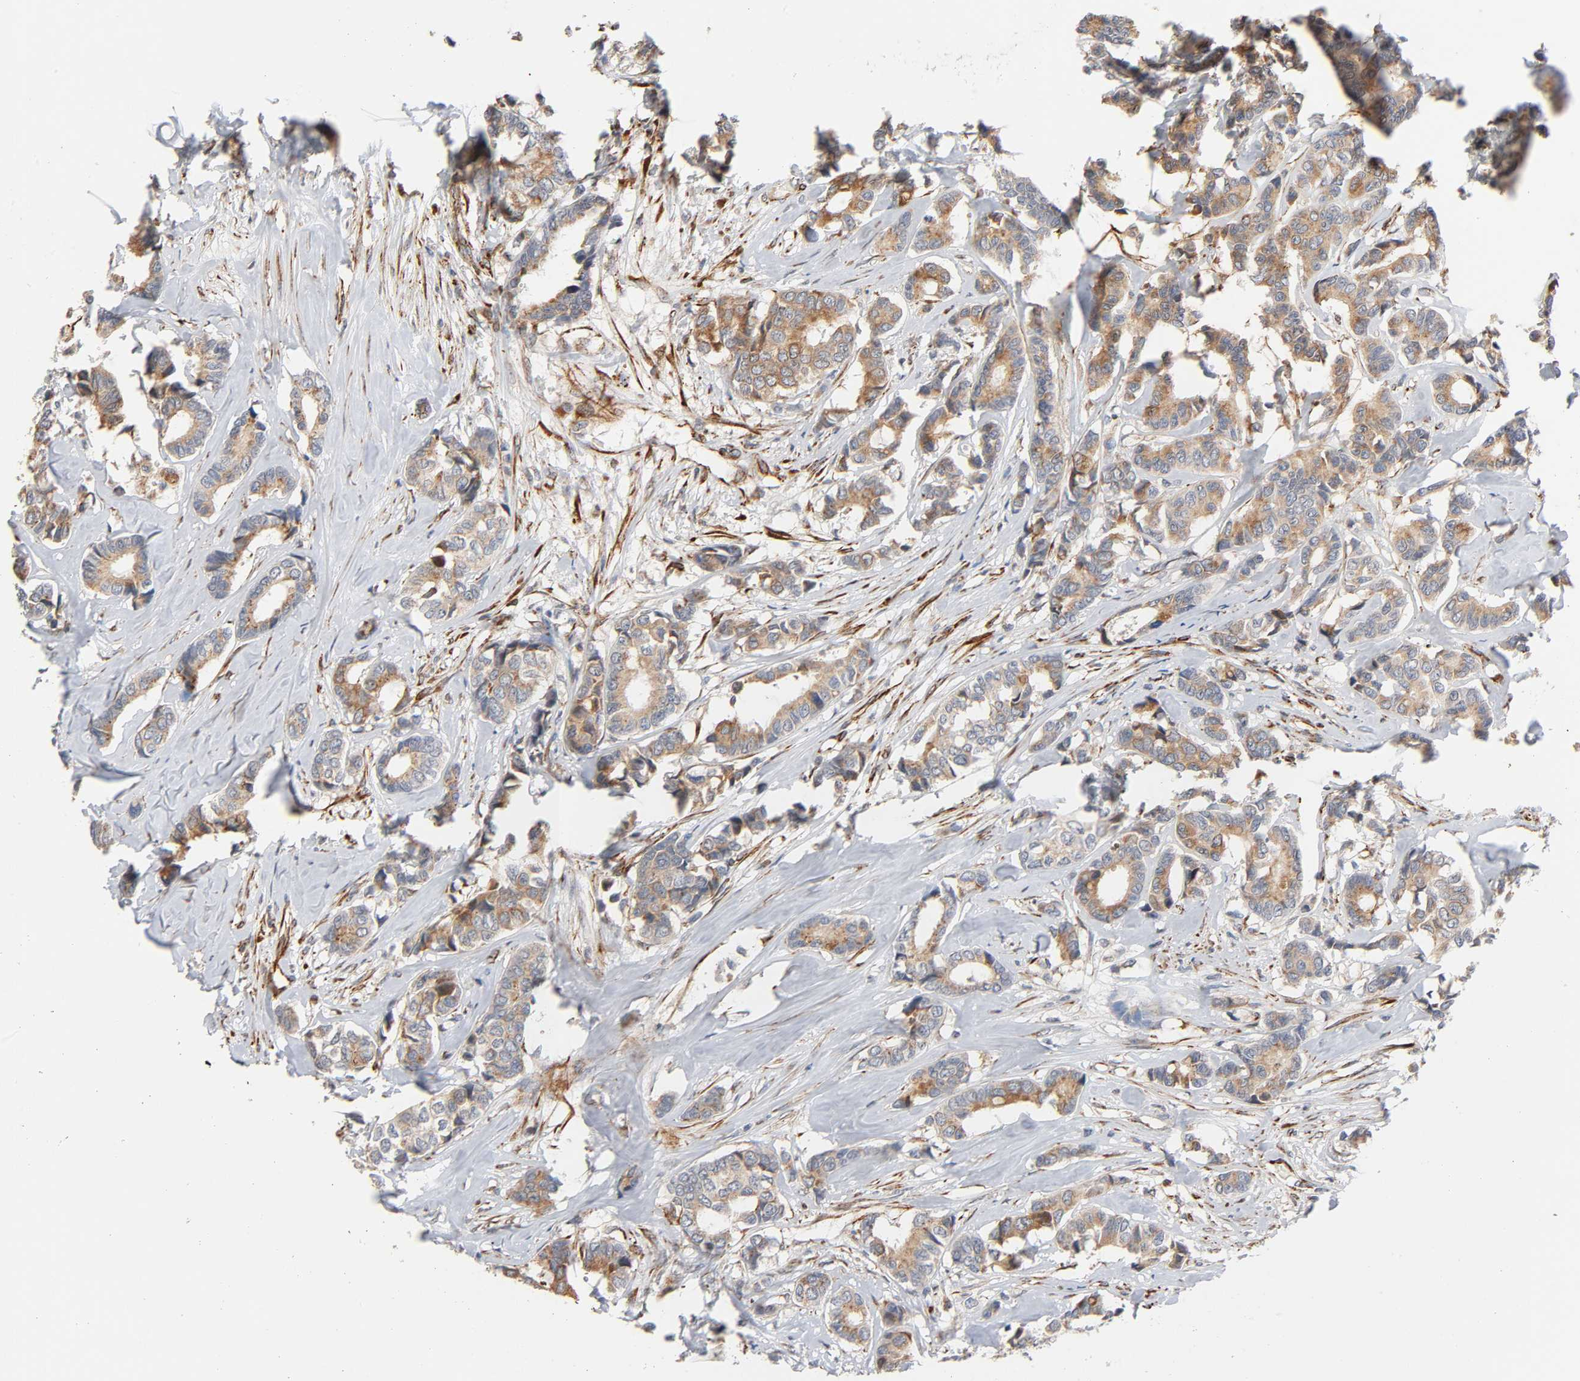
{"staining": {"intensity": "moderate", "quantity": ">75%", "location": "cytoplasmic/membranous"}, "tissue": "breast cancer", "cell_type": "Tumor cells", "image_type": "cancer", "snomed": [{"axis": "morphology", "description": "Duct carcinoma"}, {"axis": "topography", "description": "Breast"}], "caption": "There is medium levels of moderate cytoplasmic/membranous staining in tumor cells of infiltrating ductal carcinoma (breast), as demonstrated by immunohistochemical staining (brown color).", "gene": "REEP6", "patient": {"sex": "female", "age": 87}}